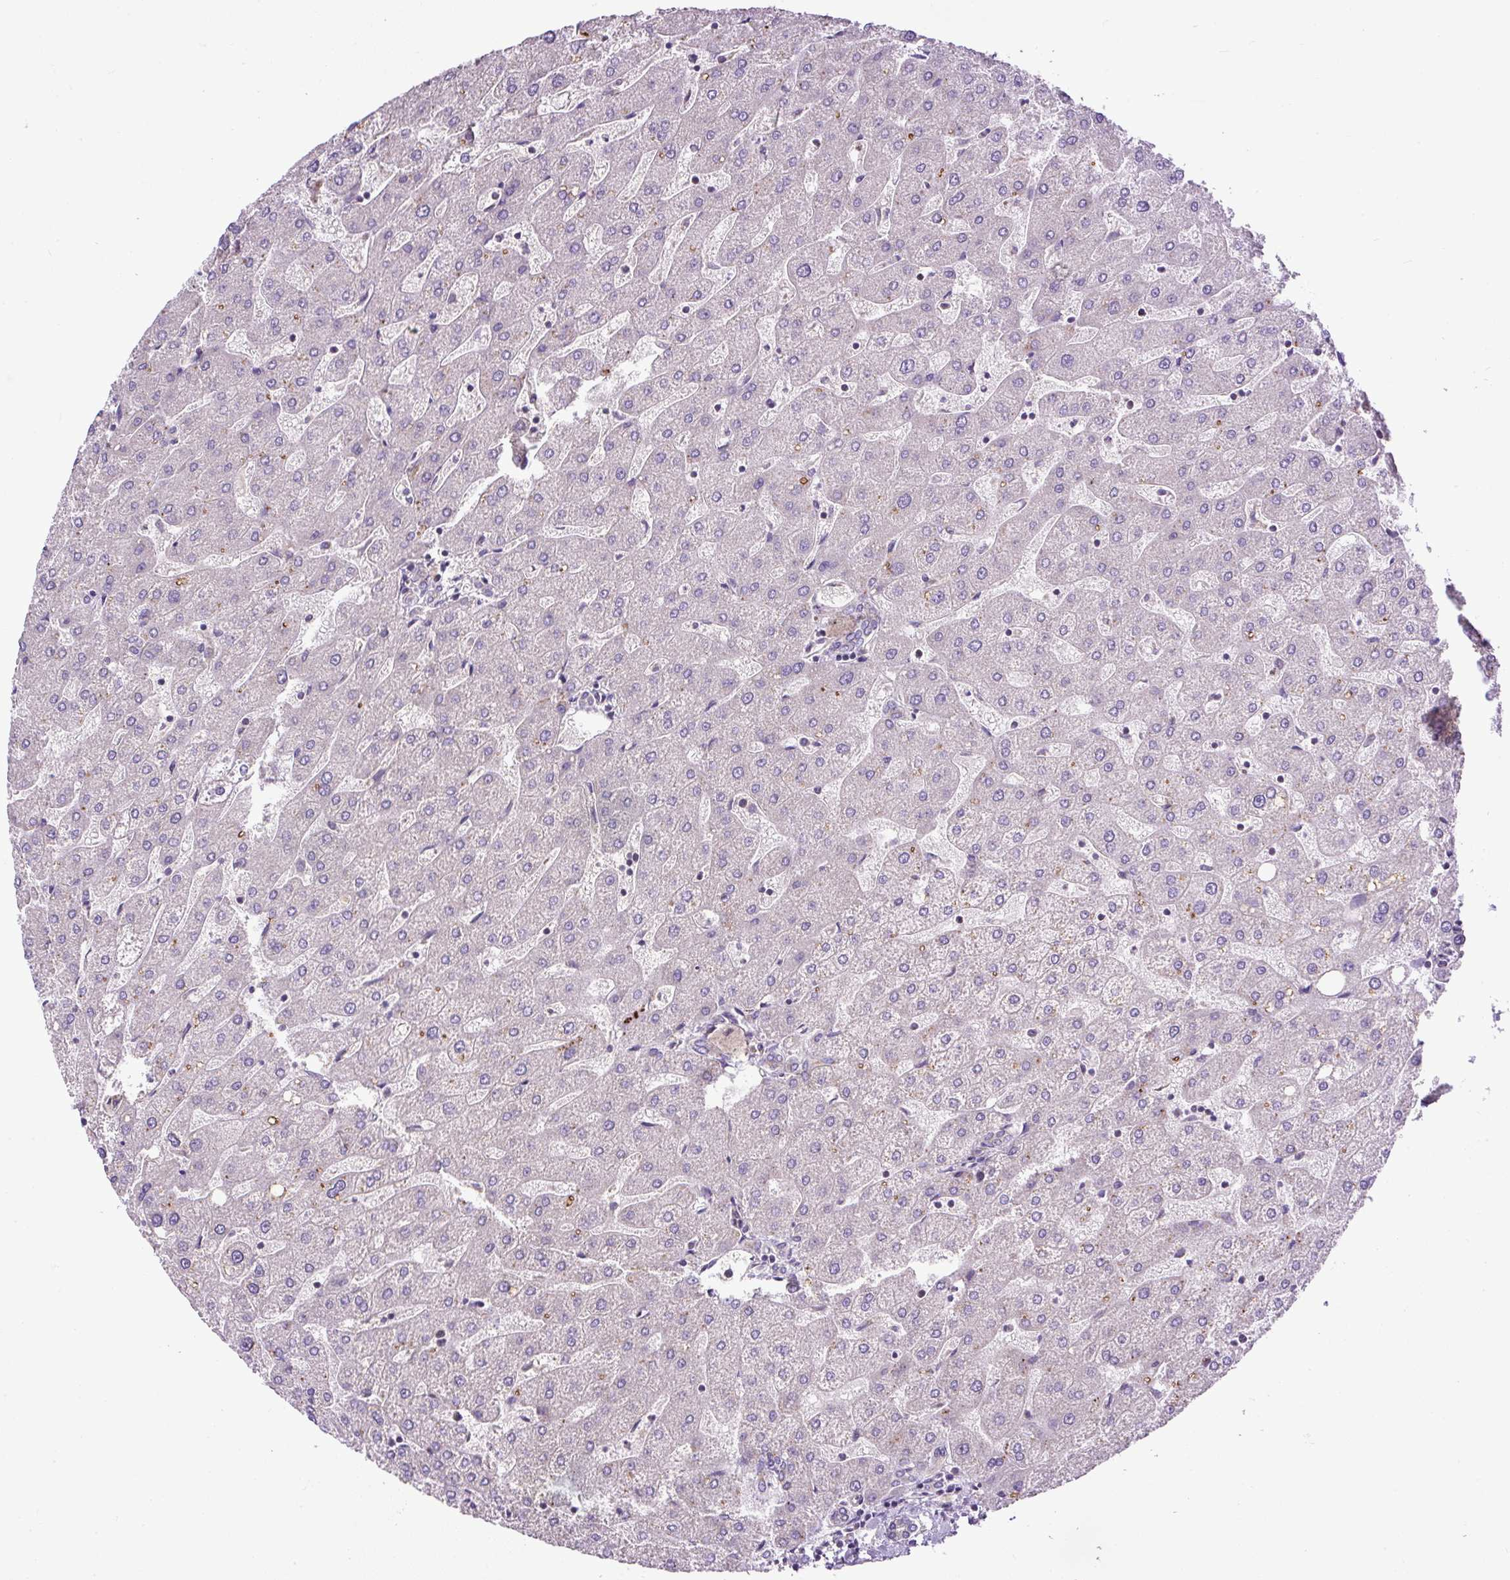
{"staining": {"intensity": "negative", "quantity": "none", "location": "none"}, "tissue": "liver", "cell_type": "Cholangiocytes", "image_type": "normal", "snomed": [{"axis": "morphology", "description": "Normal tissue, NOS"}, {"axis": "topography", "description": "Liver"}], "caption": "The photomicrograph shows no significant positivity in cholangiocytes of liver.", "gene": "ZNF547", "patient": {"sex": "male", "age": 67}}